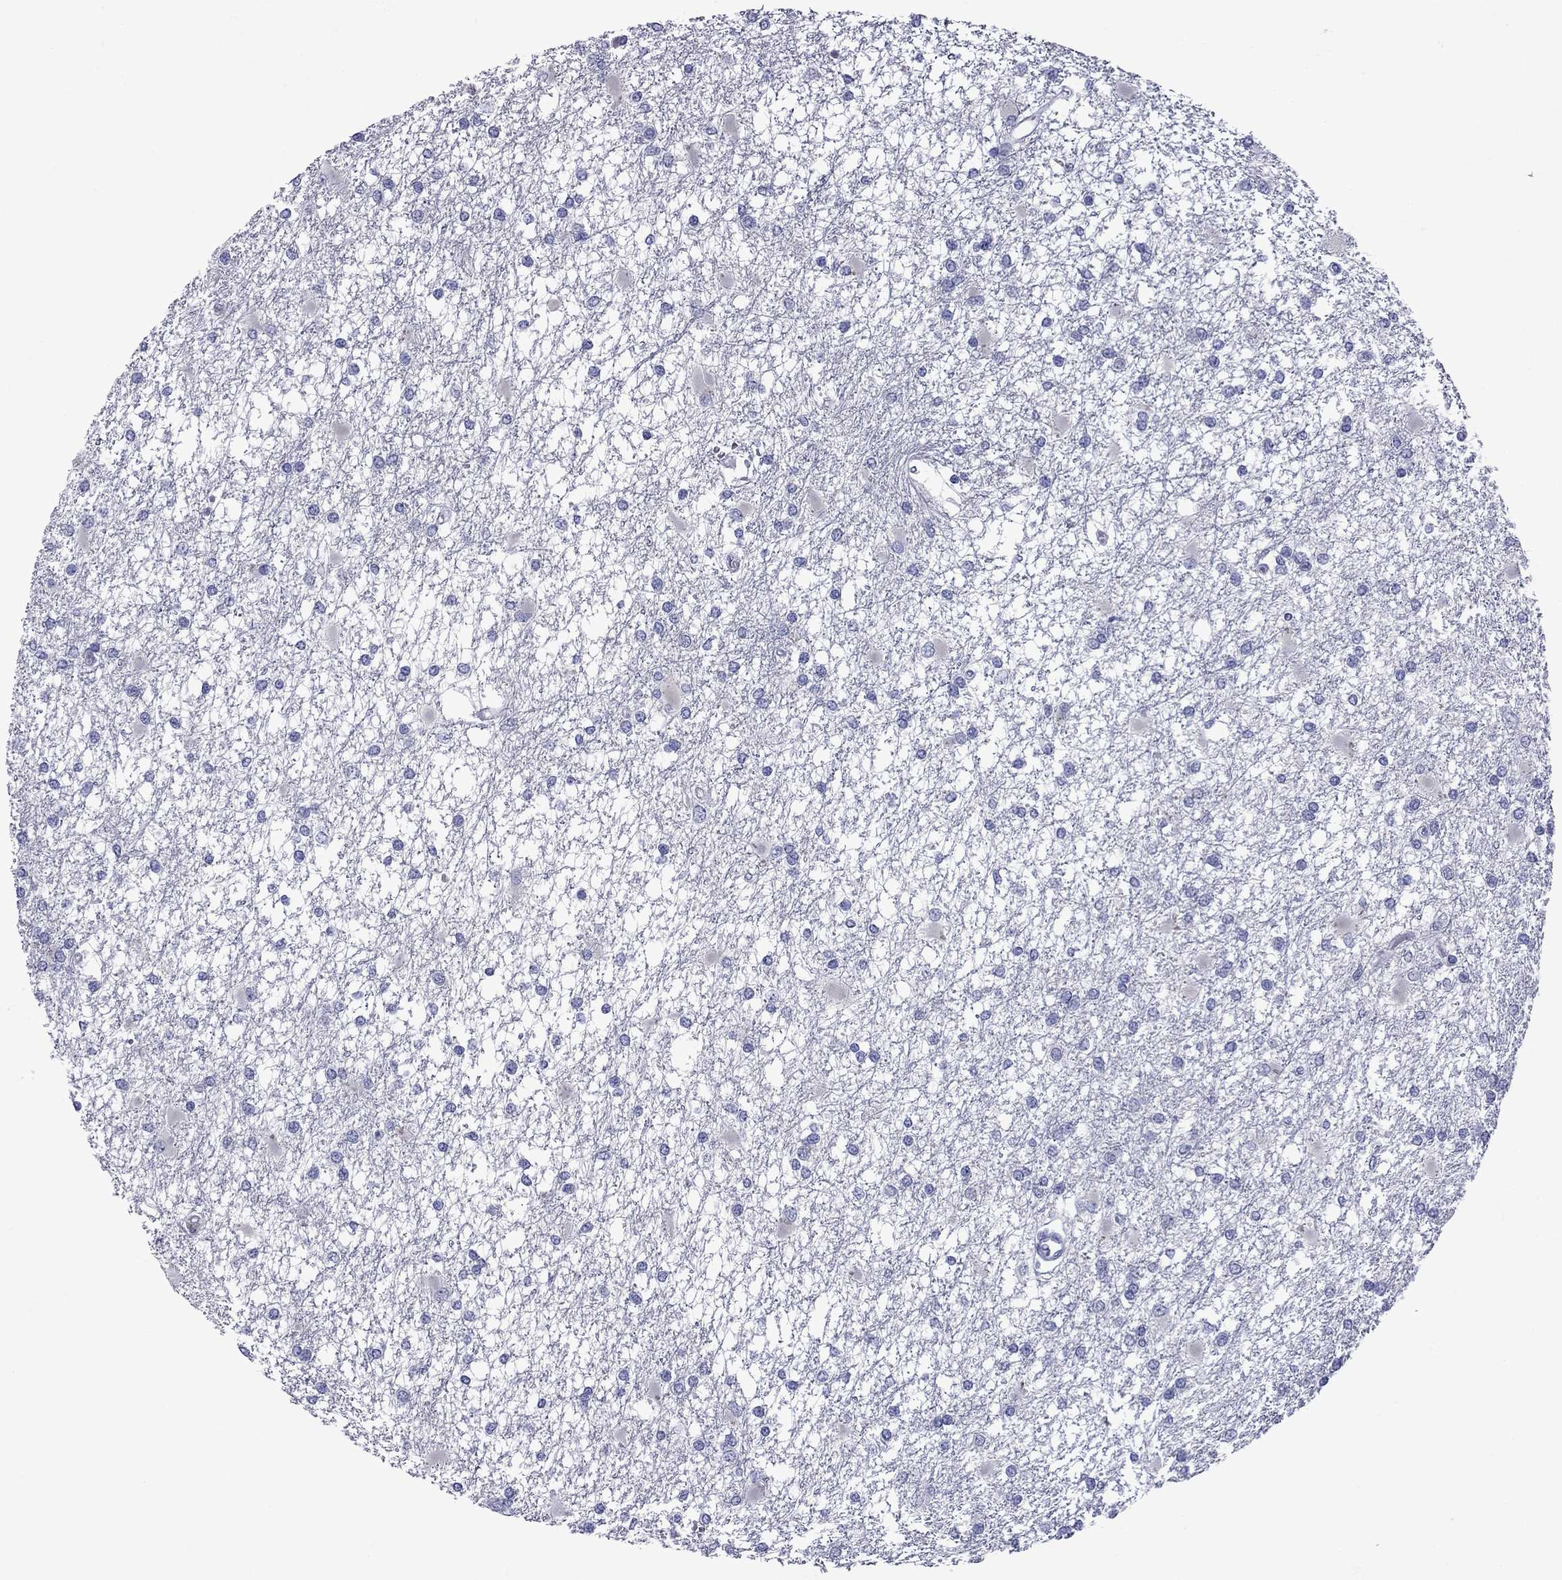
{"staining": {"intensity": "negative", "quantity": "none", "location": "none"}, "tissue": "glioma", "cell_type": "Tumor cells", "image_type": "cancer", "snomed": [{"axis": "morphology", "description": "Glioma, malignant, High grade"}, {"axis": "topography", "description": "Cerebral cortex"}], "caption": "A high-resolution histopathology image shows IHC staining of glioma, which exhibits no significant staining in tumor cells. Nuclei are stained in blue.", "gene": "EPPIN", "patient": {"sex": "male", "age": 79}}